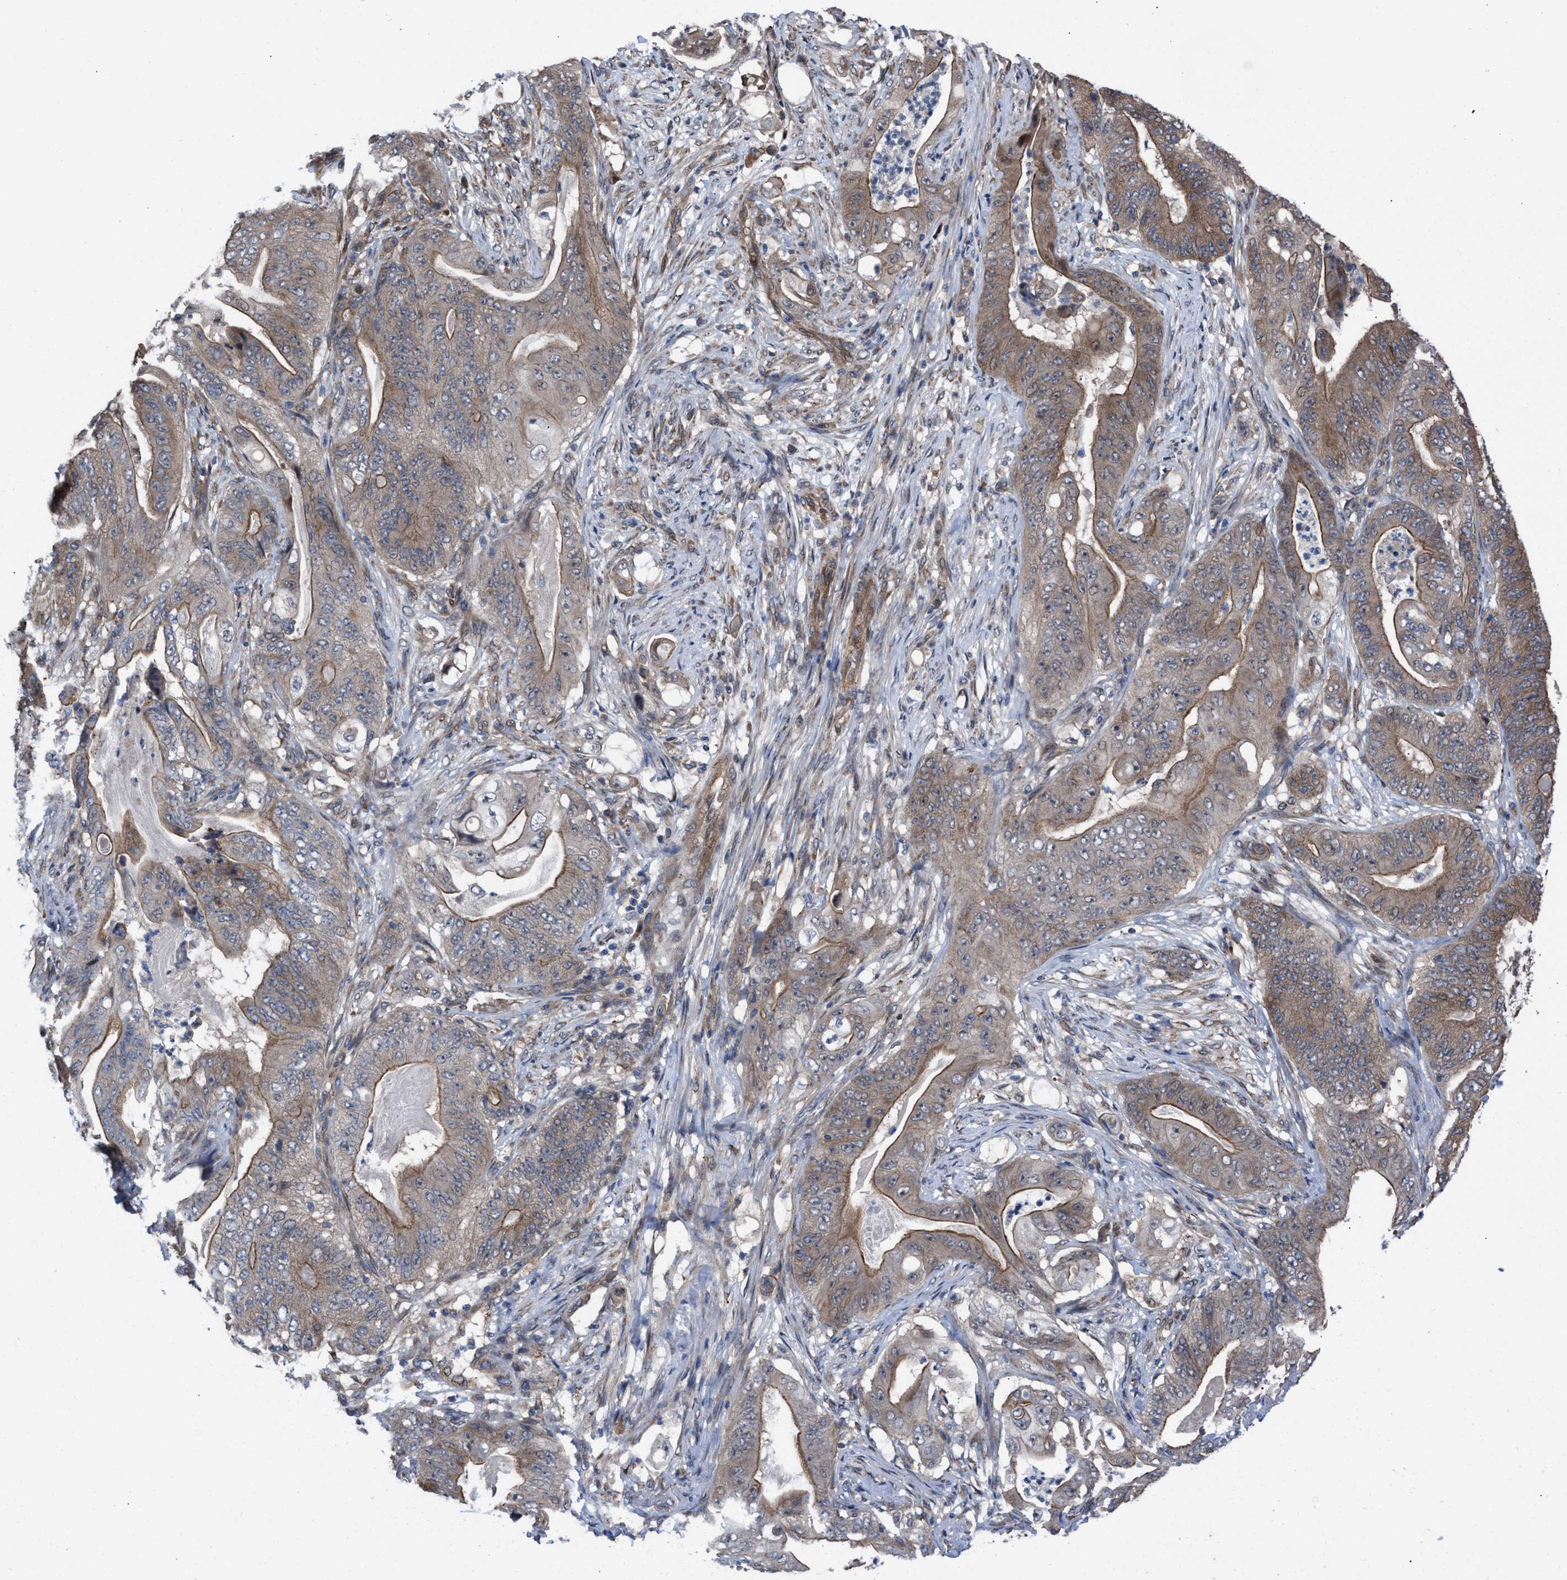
{"staining": {"intensity": "moderate", "quantity": ">75%", "location": "cytoplasmic/membranous"}, "tissue": "stomach cancer", "cell_type": "Tumor cells", "image_type": "cancer", "snomed": [{"axis": "morphology", "description": "Adenocarcinoma, NOS"}, {"axis": "topography", "description": "Stomach"}], "caption": "Immunohistochemistry photomicrograph of neoplastic tissue: human stomach cancer (adenocarcinoma) stained using immunohistochemistry exhibits medium levels of moderate protein expression localized specifically in the cytoplasmic/membranous of tumor cells, appearing as a cytoplasmic/membranous brown color.", "gene": "TP53BP2", "patient": {"sex": "female", "age": 73}}